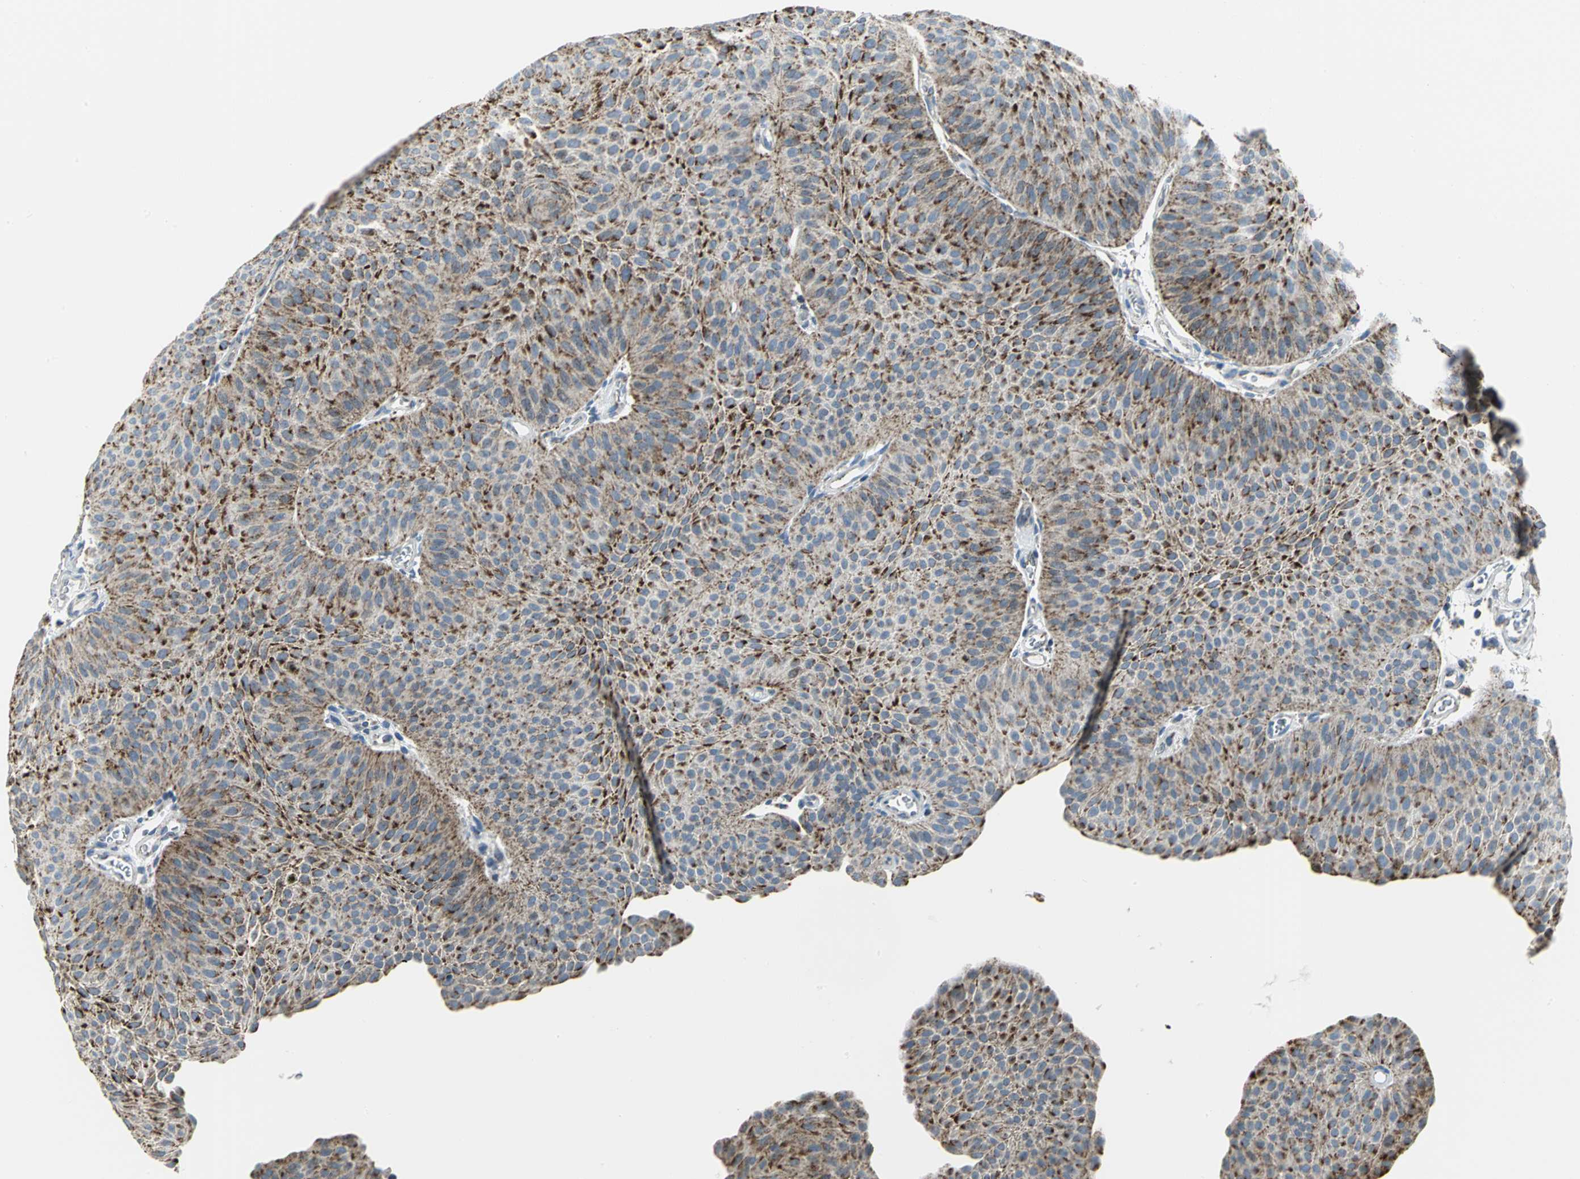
{"staining": {"intensity": "moderate", "quantity": ">75%", "location": "cytoplasmic/membranous"}, "tissue": "urothelial cancer", "cell_type": "Tumor cells", "image_type": "cancer", "snomed": [{"axis": "morphology", "description": "Urothelial carcinoma, Low grade"}, {"axis": "topography", "description": "Urinary bladder"}], "caption": "Moderate cytoplasmic/membranous staining is identified in about >75% of tumor cells in urothelial cancer.", "gene": "NTRK1", "patient": {"sex": "female", "age": 60}}